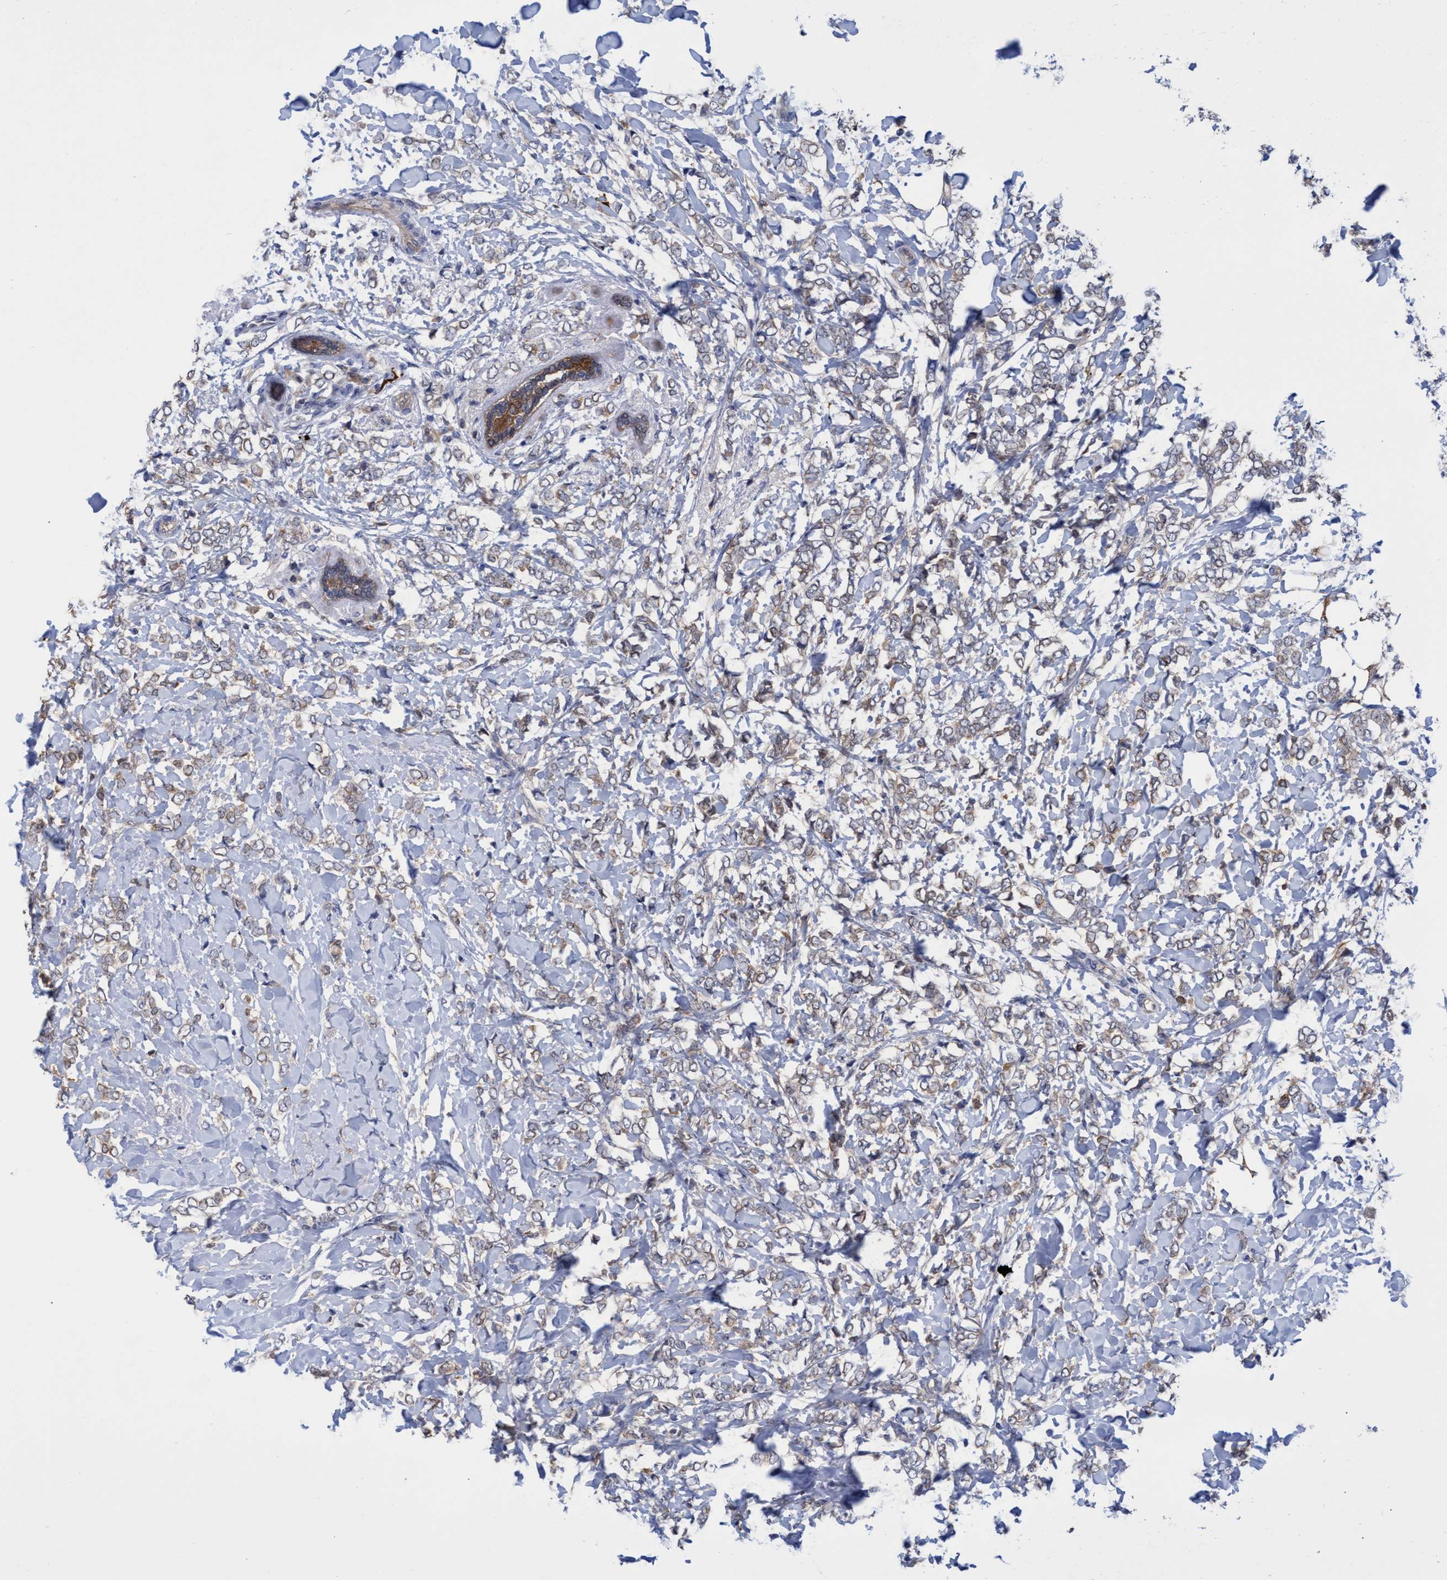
{"staining": {"intensity": "weak", "quantity": ">75%", "location": "cytoplasmic/membranous"}, "tissue": "breast cancer", "cell_type": "Tumor cells", "image_type": "cancer", "snomed": [{"axis": "morphology", "description": "Normal tissue, NOS"}, {"axis": "morphology", "description": "Lobular carcinoma"}, {"axis": "topography", "description": "Breast"}], "caption": "Protein positivity by immunohistochemistry (IHC) demonstrates weak cytoplasmic/membranous expression in about >75% of tumor cells in breast cancer. (IHC, brightfield microscopy, high magnification).", "gene": "PNPO", "patient": {"sex": "female", "age": 47}}